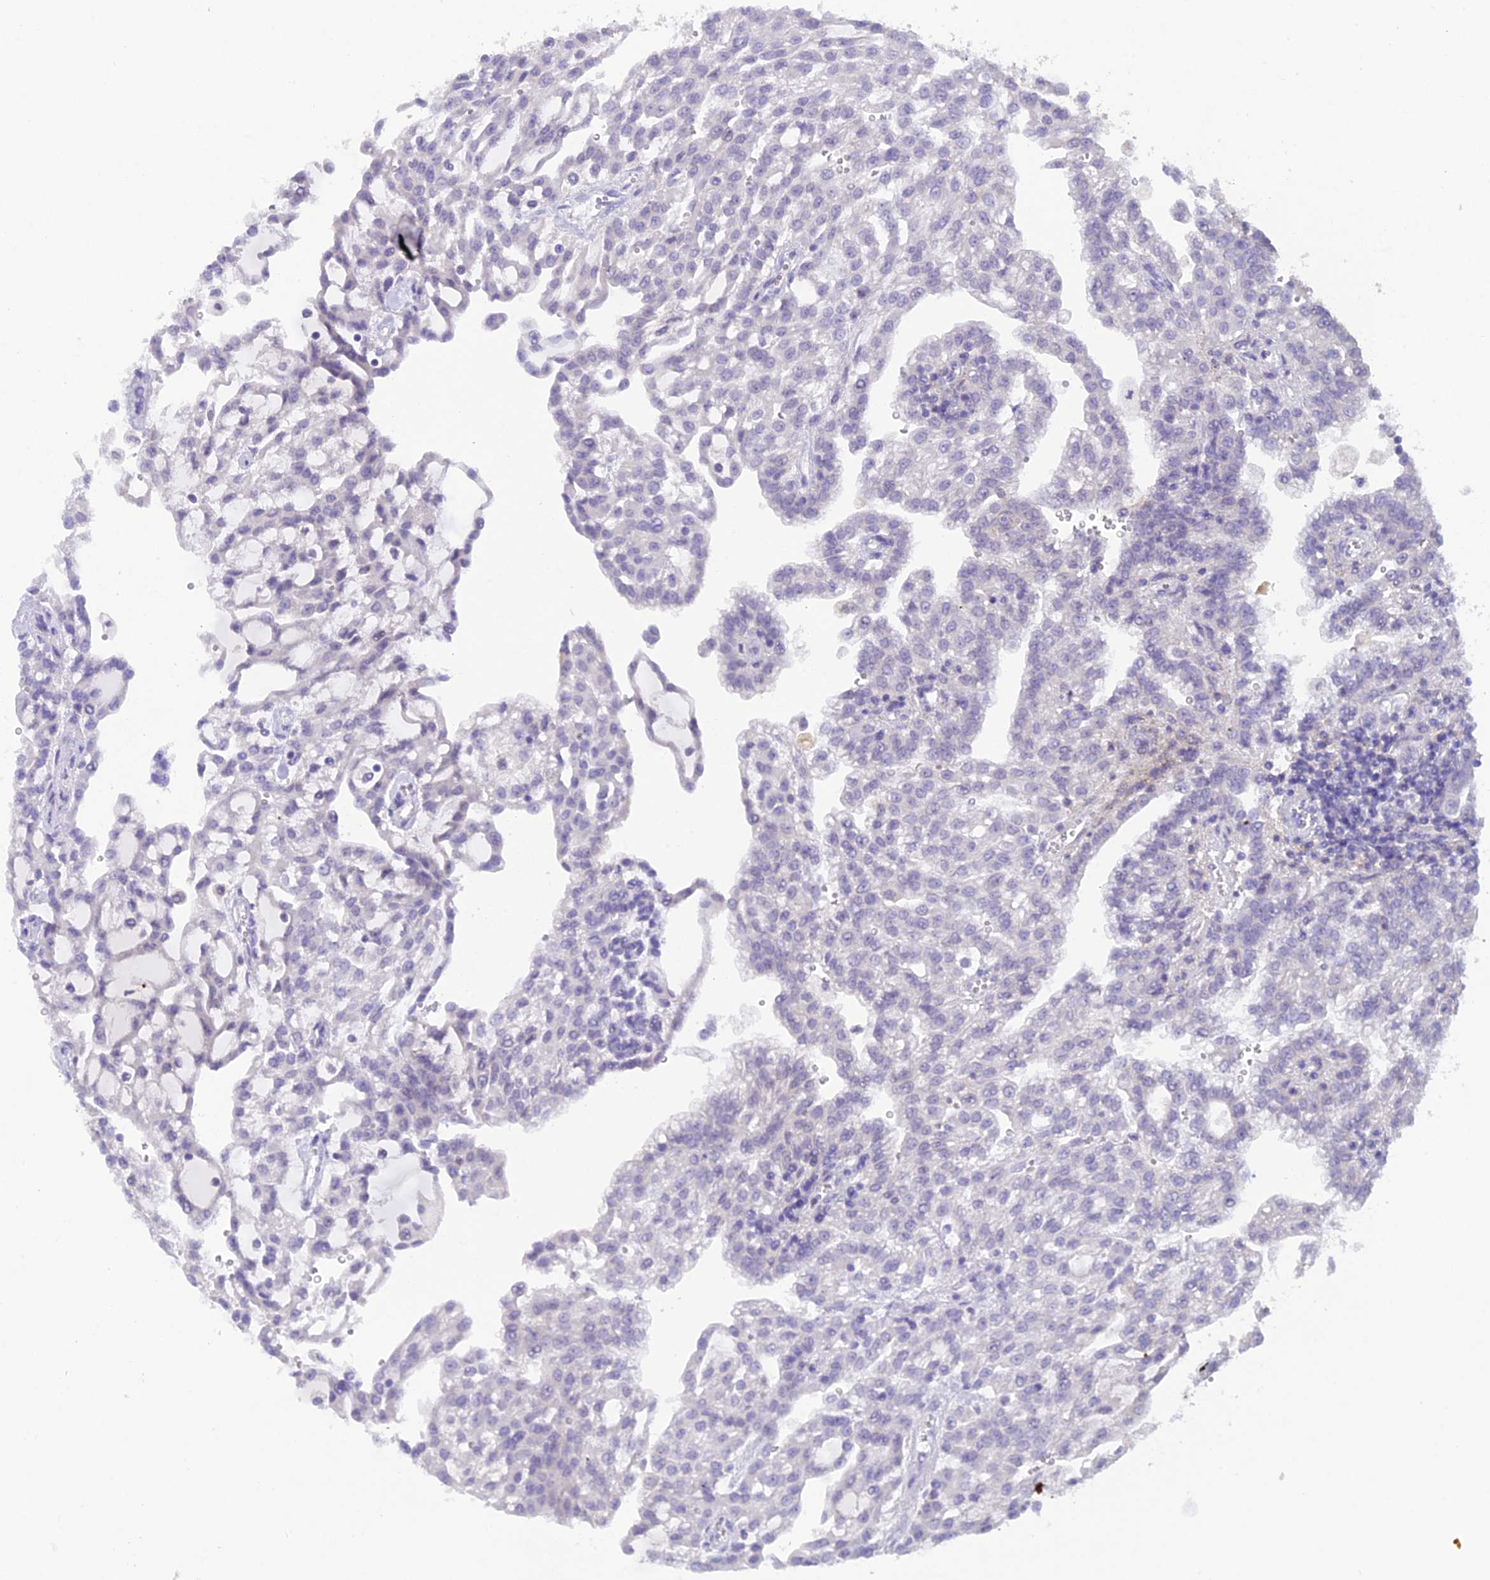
{"staining": {"intensity": "negative", "quantity": "none", "location": "none"}, "tissue": "renal cancer", "cell_type": "Tumor cells", "image_type": "cancer", "snomed": [{"axis": "morphology", "description": "Adenocarcinoma, NOS"}, {"axis": "topography", "description": "Kidney"}], "caption": "An immunohistochemistry micrograph of renal adenocarcinoma is shown. There is no staining in tumor cells of renal adenocarcinoma. (DAB (3,3'-diaminobenzidine) immunohistochemistry visualized using brightfield microscopy, high magnification).", "gene": "BMT2", "patient": {"sex": "male", "age": 63}}